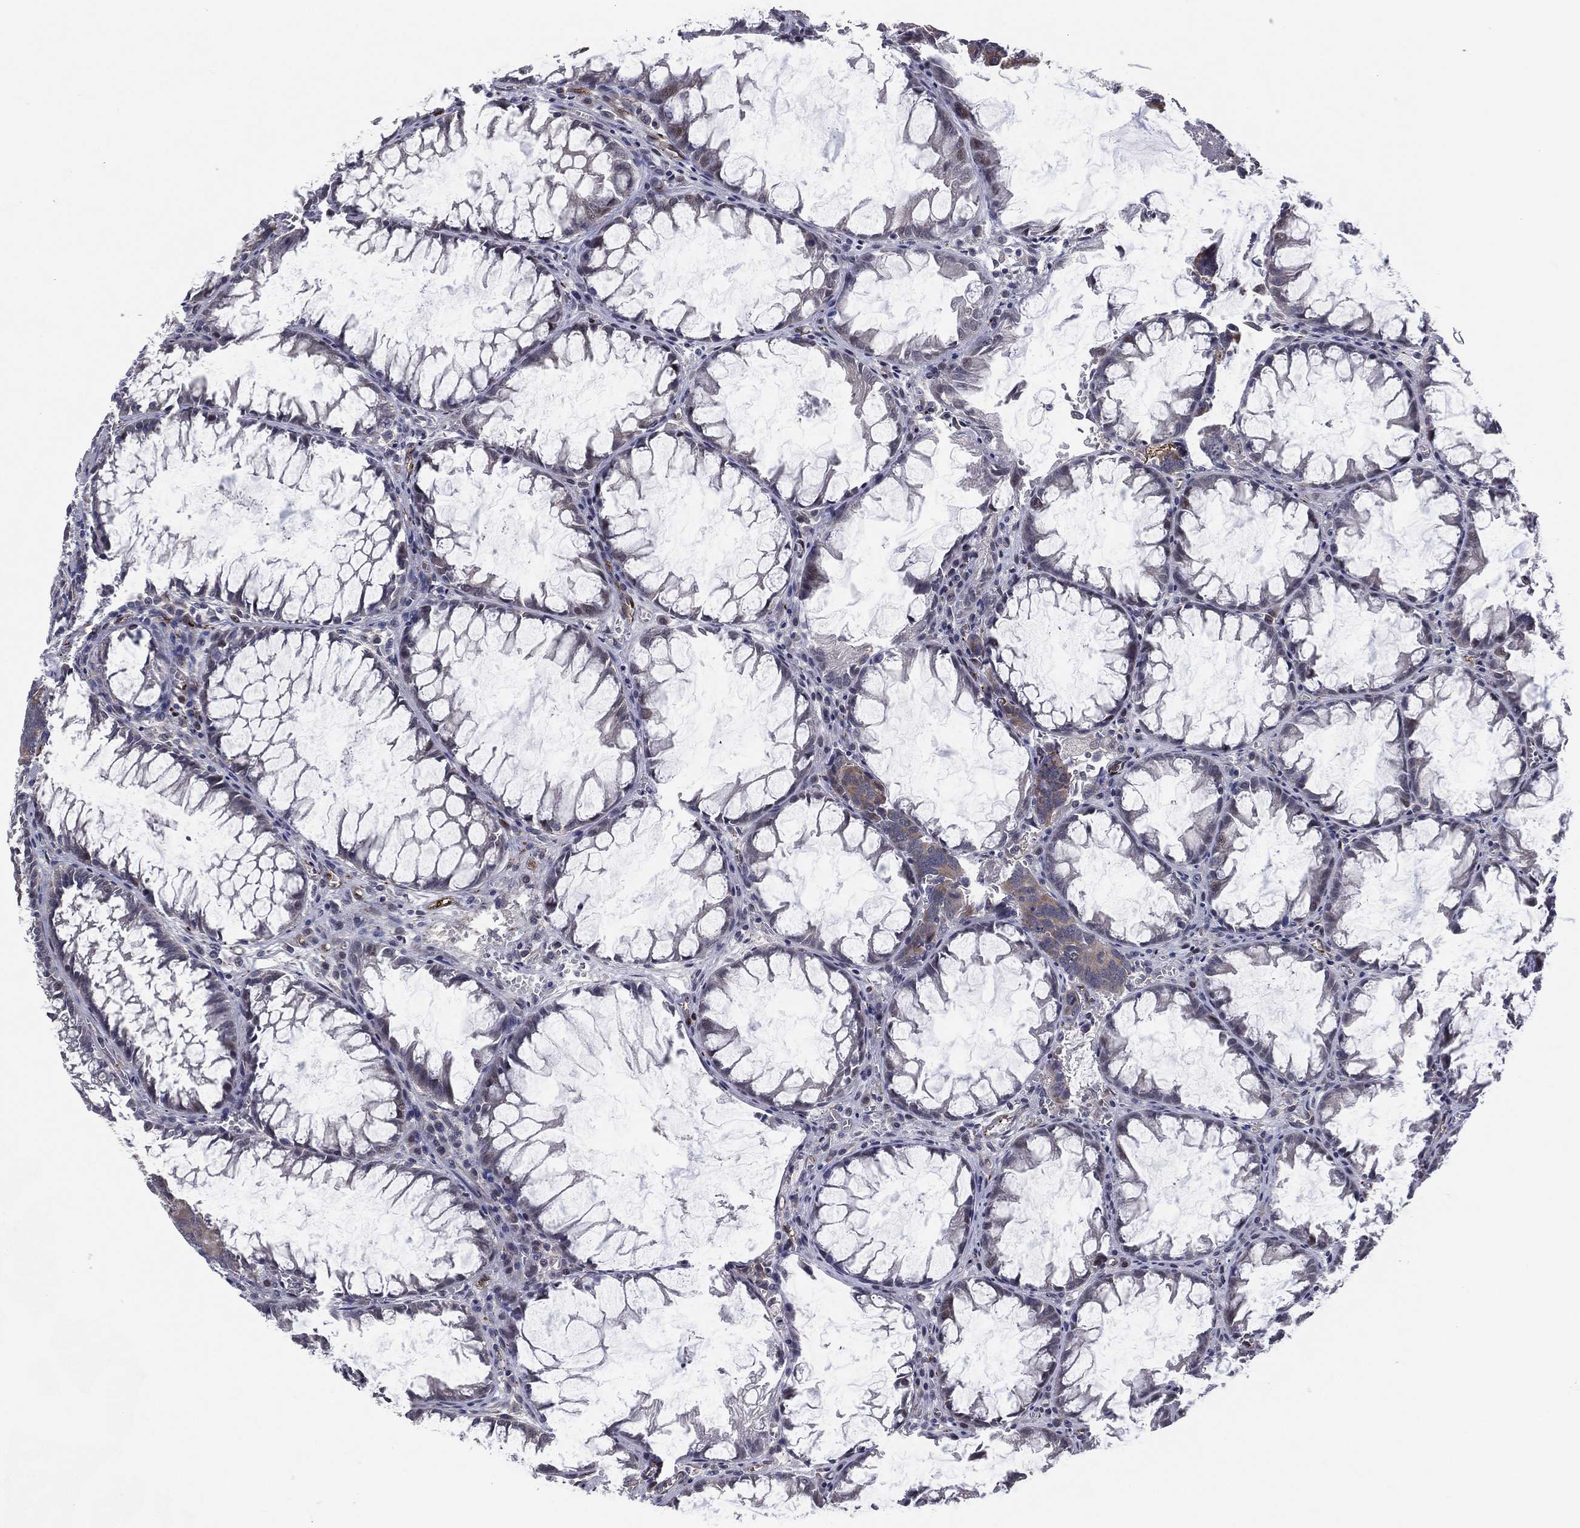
{"staining": {"intensity": "moderate", "quantity": "25%-75%", "location": "cytoplasmic/membranous"}, "tissue": "colorectal cancer", "cell_type": "Tumor cells", "image_type": "cancer", "snomed": [{"axis": "morphology", "description": "Adenocarcinoma, NOS"}, {"axis": "topography", "description": "Rectum"}], "caption": "Human colorectal cancer (adenocarcinoma) stained with a protein marker demonstrates moderate staining in tumor cells.", "gene": "SNCG", "patient": {"sex": "male", "age": 67}}